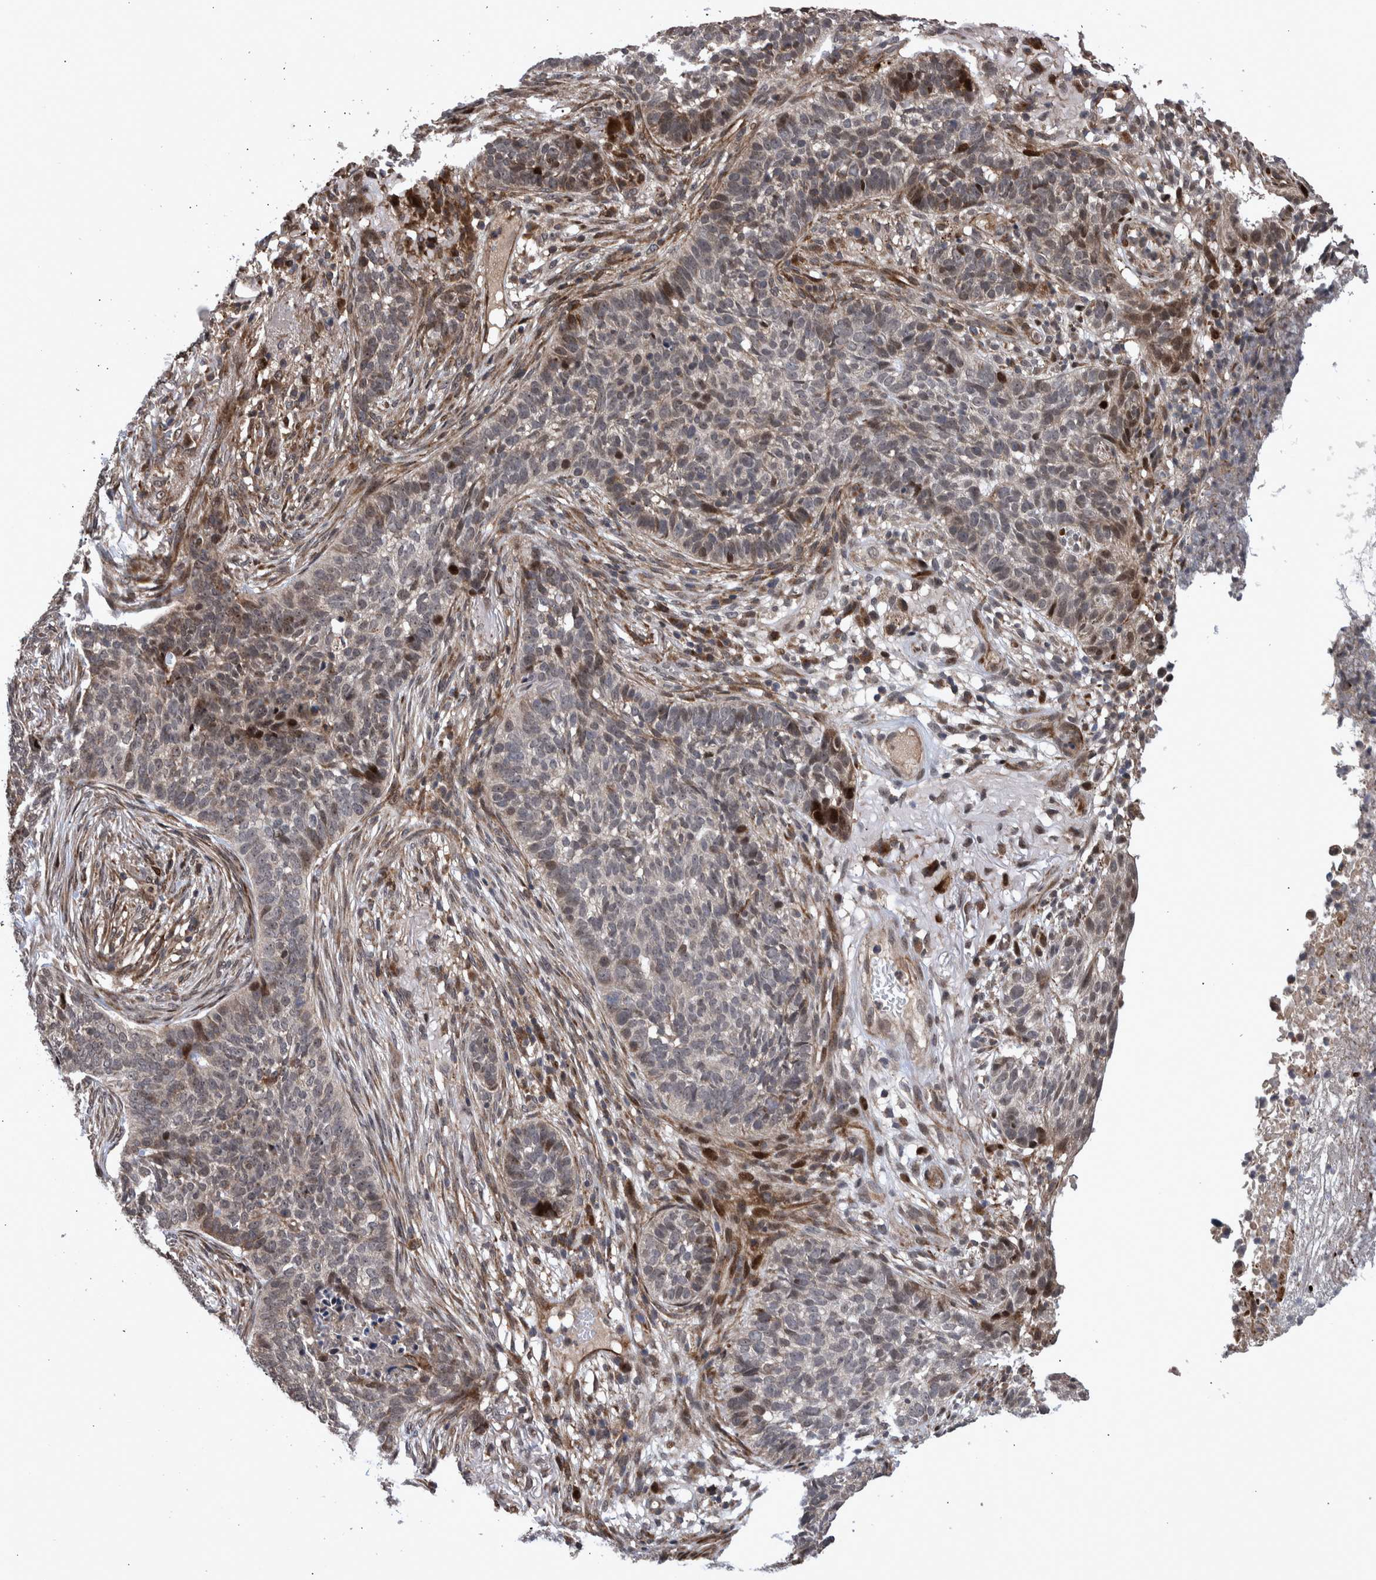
{"staining": {"intensity": "moderate", "quantity": "<25%", "location": "nuclear"}, "tissue": "skin cancer", "cell_type": "Tumor cells", "image_type": "cancer", "snomed": [{"axis": "morphology", "description": "Basal cell carcinoma"}, {"axis": "topography", "description": "Skin"}], "caption": "Immunohistochemistry (IHC) (DAB (3,3'-diaminobenzidine)) staining of skin cancer demonstrates moderate nuclear protein positivity in about <25% of tumor cells. The protein is stained brown, and the nuclei are stained in blue (DAB (3,3'-diaminobenzidine) IHC with brightfield microscopy, high magnification).", "gene": "SHISA6", "patient": {"sex": "male", "age": 85}}